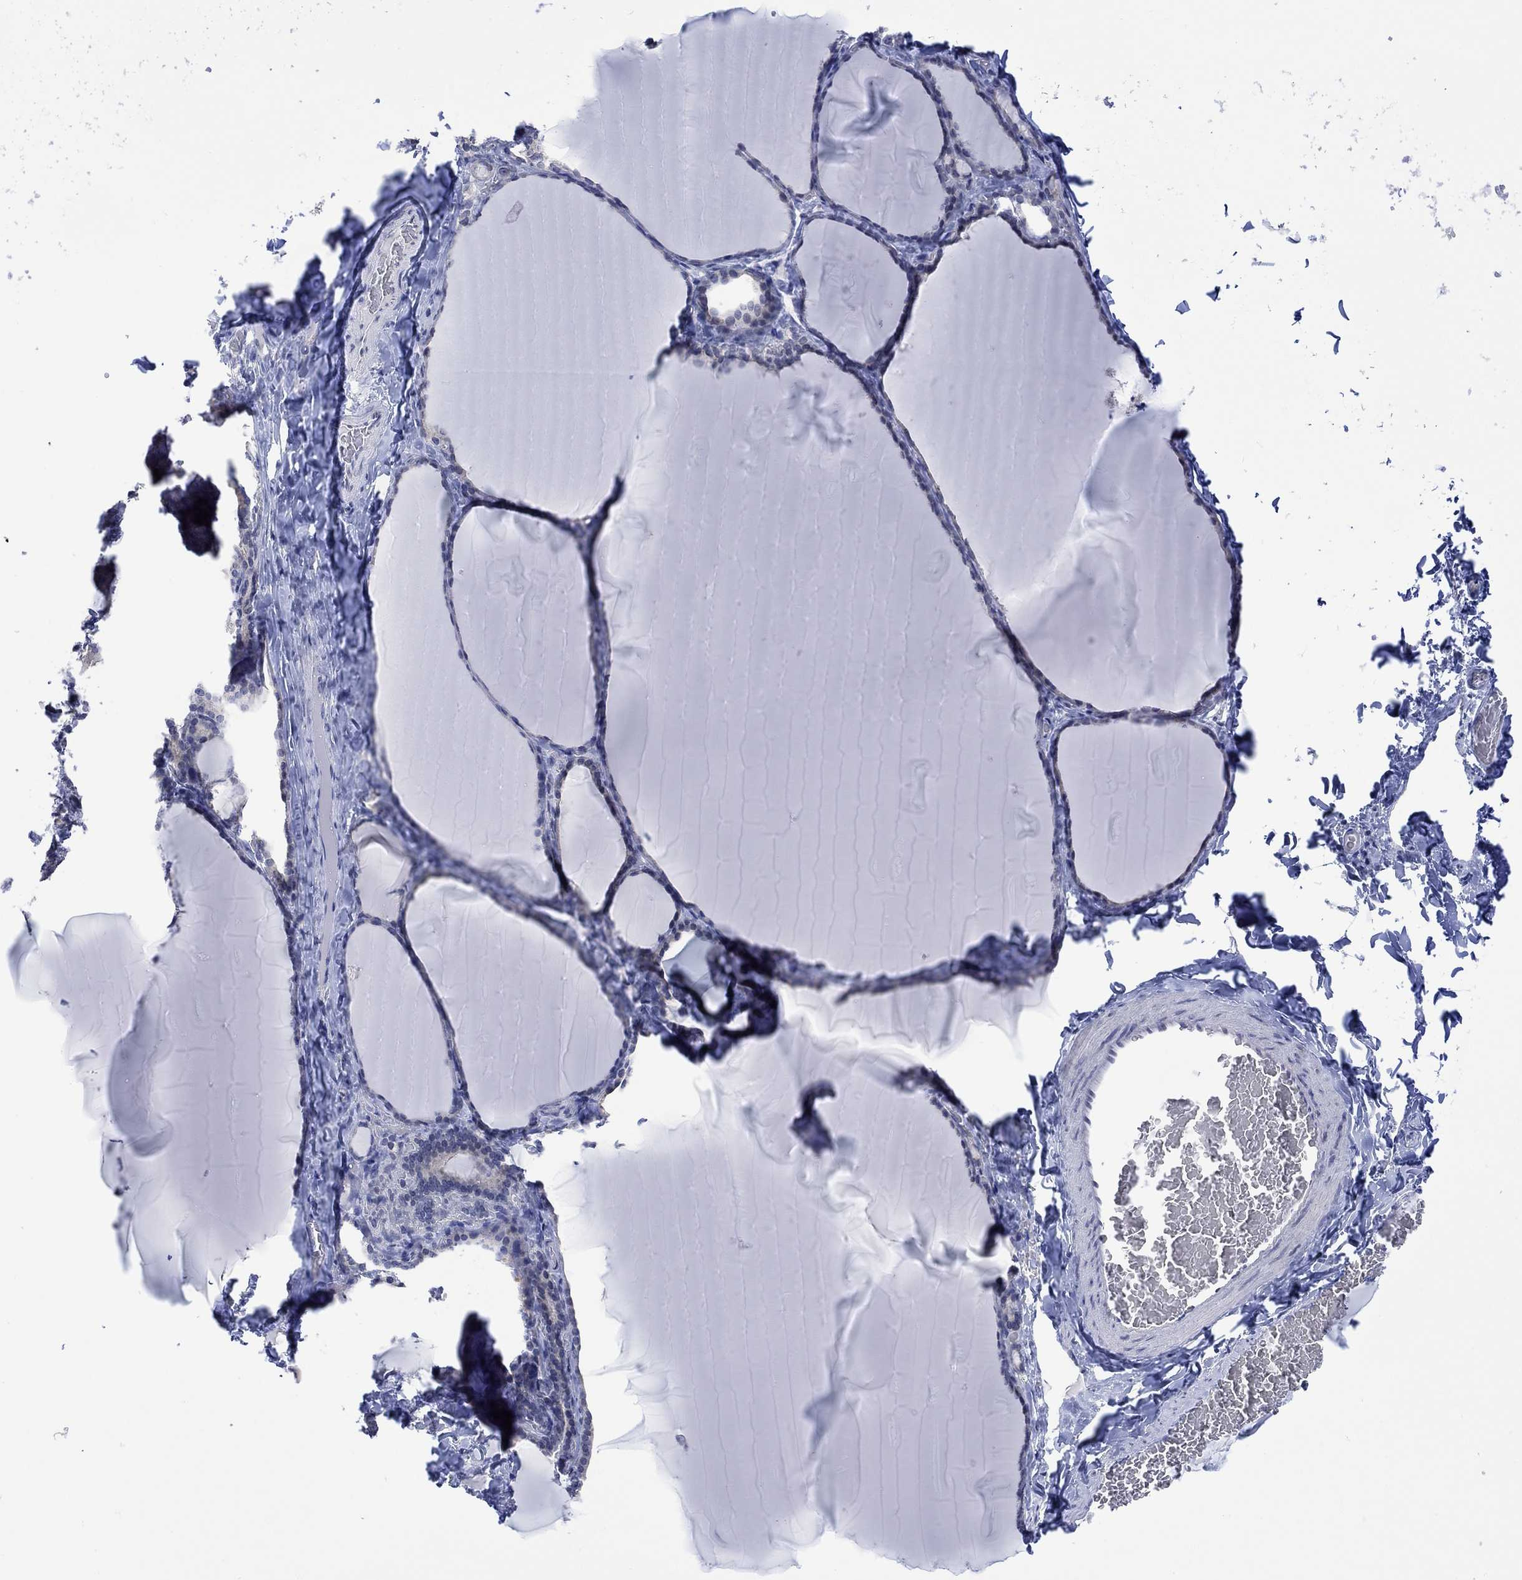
{"staining": {"intensity": "negative", "quantity": "none", "location": "none"}, "tissue": "thyroid gland", "cell_type": "Glandular cells", "image_type": "normal", "snomed": [{"axis": "morphology", "description": "Normal tissue, NOS"}, {"axis": "morphology", "description": "Hyperplasia, NOS"}, {"axis": "topography", "description": "Thyroid gland"}], "caption": "This image is of benign thyroid gland stained with immunohistochemistry to label a protein in brown with the nuclei are counter-stained blue. There is no expression in glandular cells. Brightfield microscopy of immunohistochemistry (IHC) stained with DAB (3,3'-diaminobenzidine) (brown) and hematoxylin (blue), captured at high magnification.", "gene": "DCX", "patient": {"sex": "female", "age": 27}}